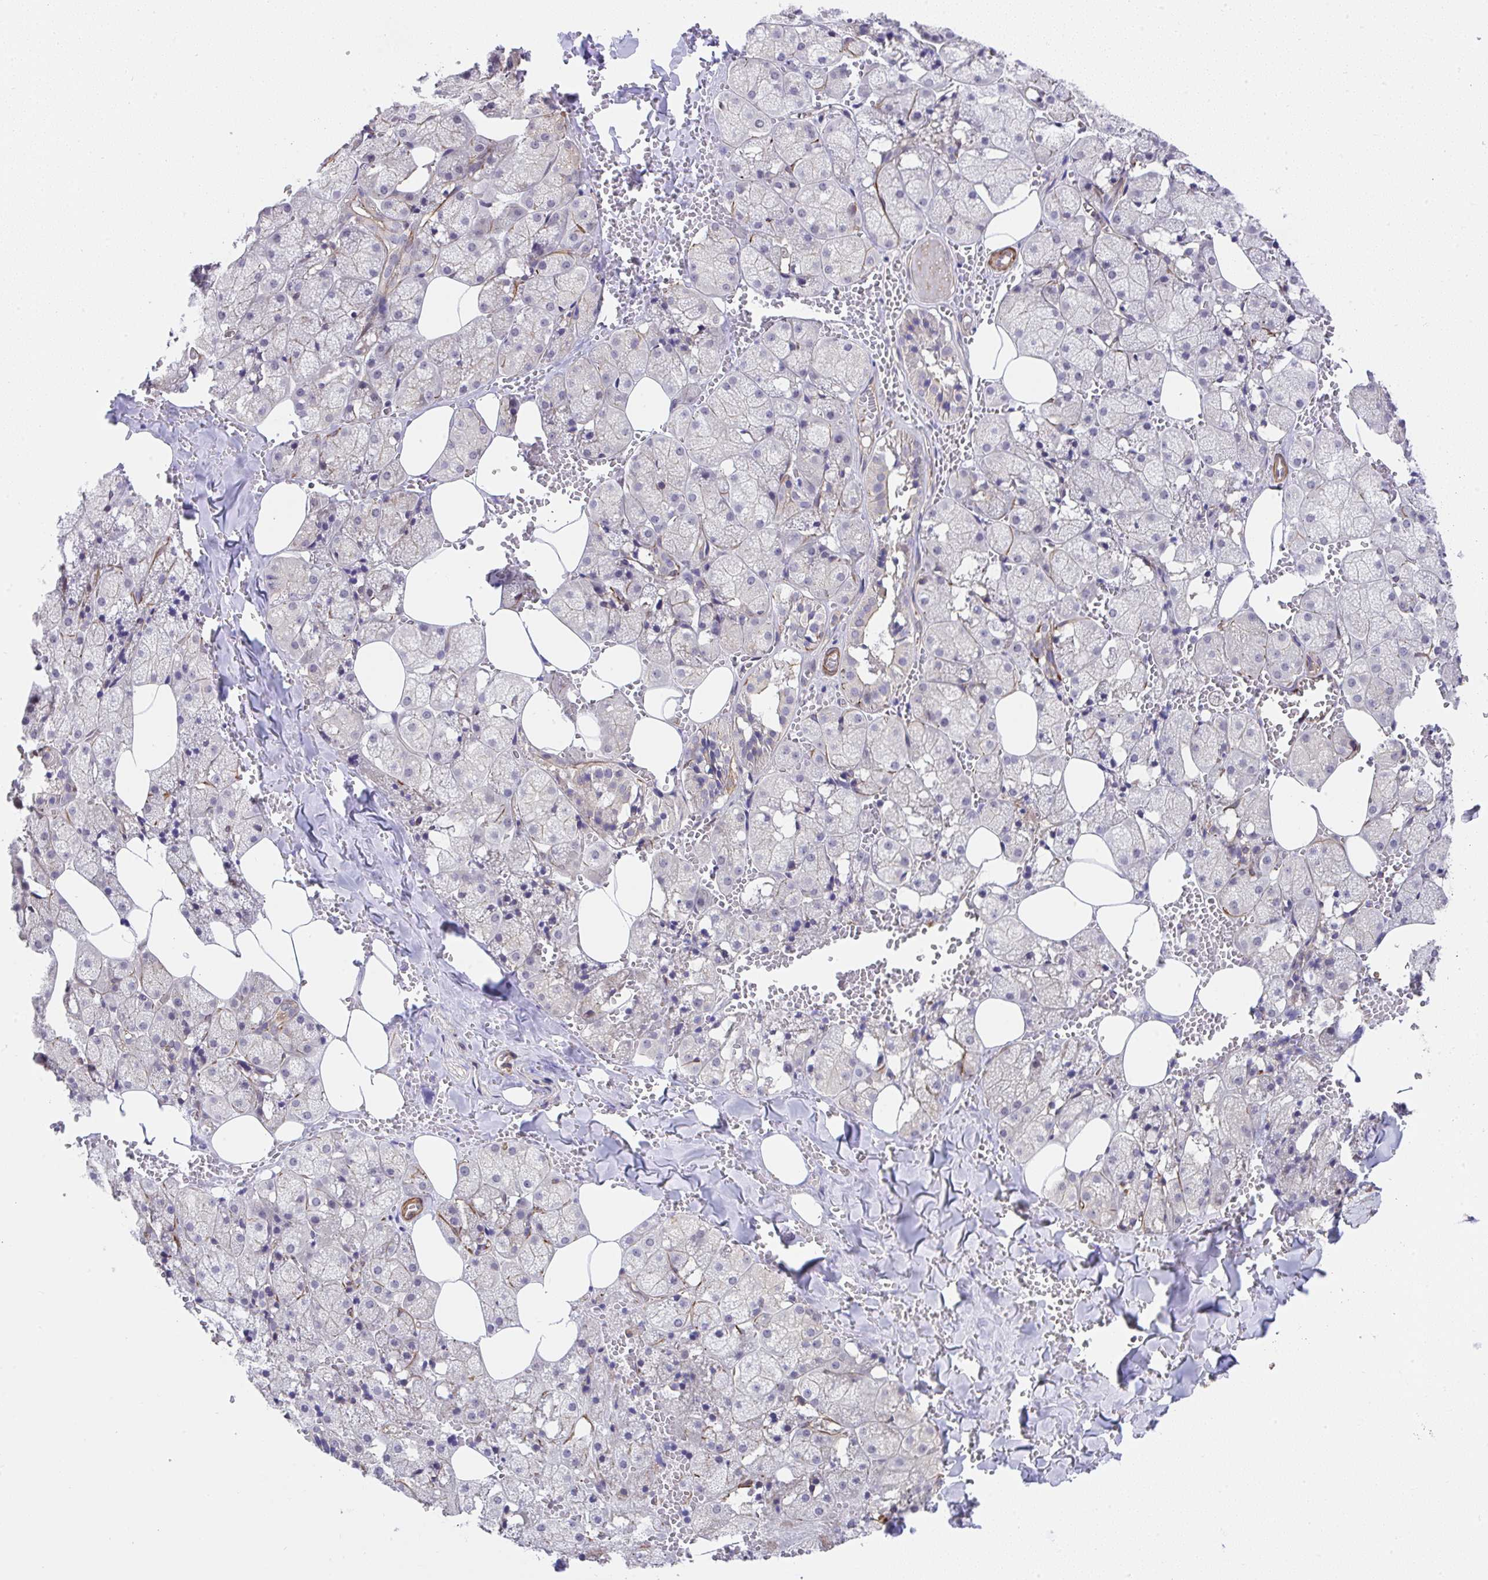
{"staining": {"intensity": "moderate", "quantity": "<25%", "location": "cytoplasmic/membranous"}, "tissue": "salivary gland", "cell_type": "Glandular cells", "image_type": "normal", "snomed": [{"axis": "morphology", "description": "Normal tissue, NOS"}, {"axis": "topography", "description": "Salivary gland"}, {"axis": "topography", "description": "Peripheral nerve tissue"}], "caption": "This photomicrograph demonstrates immunohistochemistry staining of normal salivary gland, with low moderate cytoplasmic/membranous expression in about <25% of glandular cells.", "gene": "ZNF696", "patient": {"sex": "male", "age": 38}}